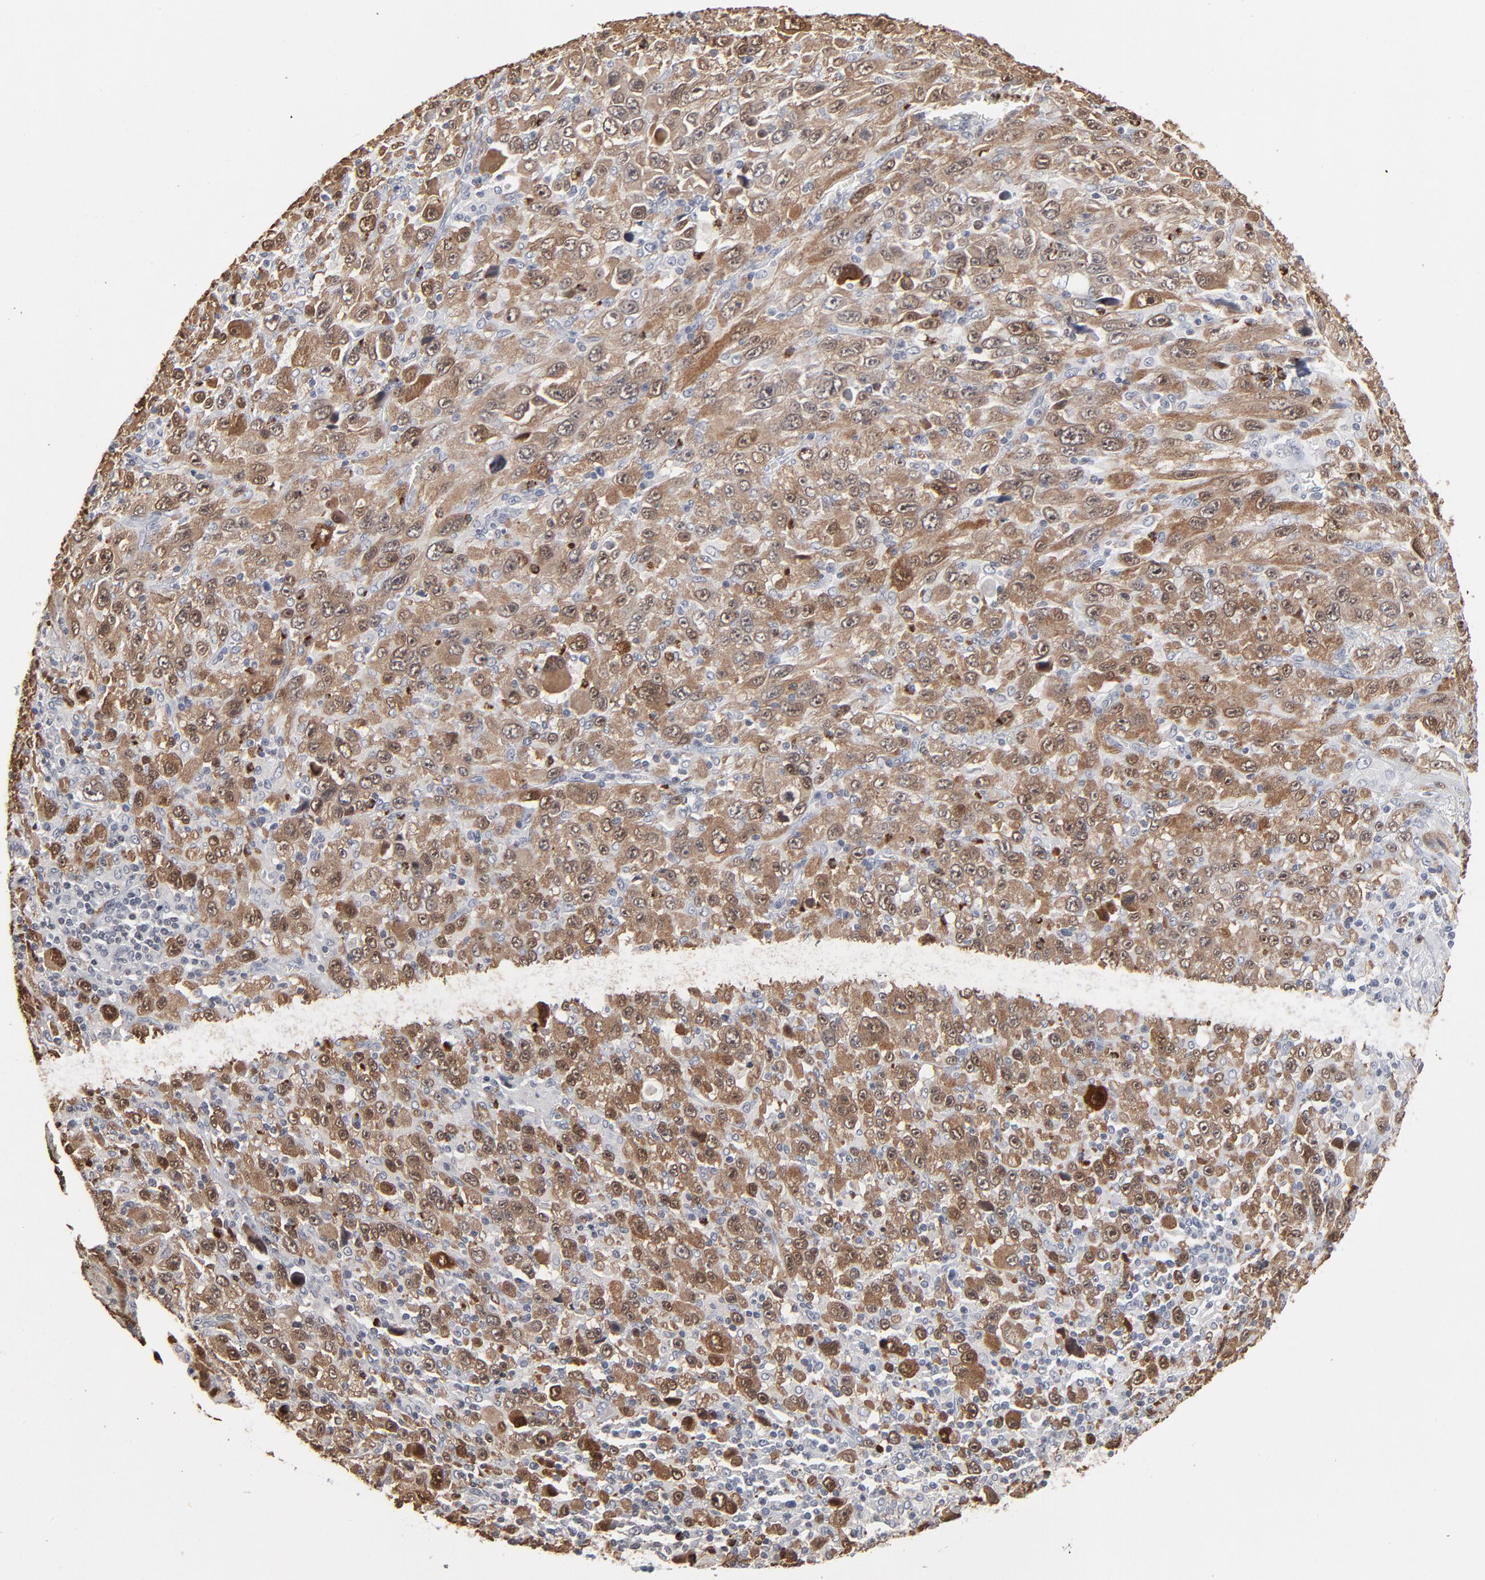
{"staining": {"intensity": "moderate", "quantity": ">75%", "location": "cytoplasmic/membranous"}, "tissue": "melanoma", "cell_type": "Tumor cells", "image_type": "cancer", "snomed": [{"axis": "morphology", "description": "Malignant melanoma, Metastatic site"}, {"axis": "topography", "description": "Skin"}], "caption": "Tumor cells demonstrate medium levels of moderate cytoplasmic/membranous staining in about >75% of cells in human melanoma.", "gene": "PAGE1", "patient": {"sex": "female", "age": 56}}